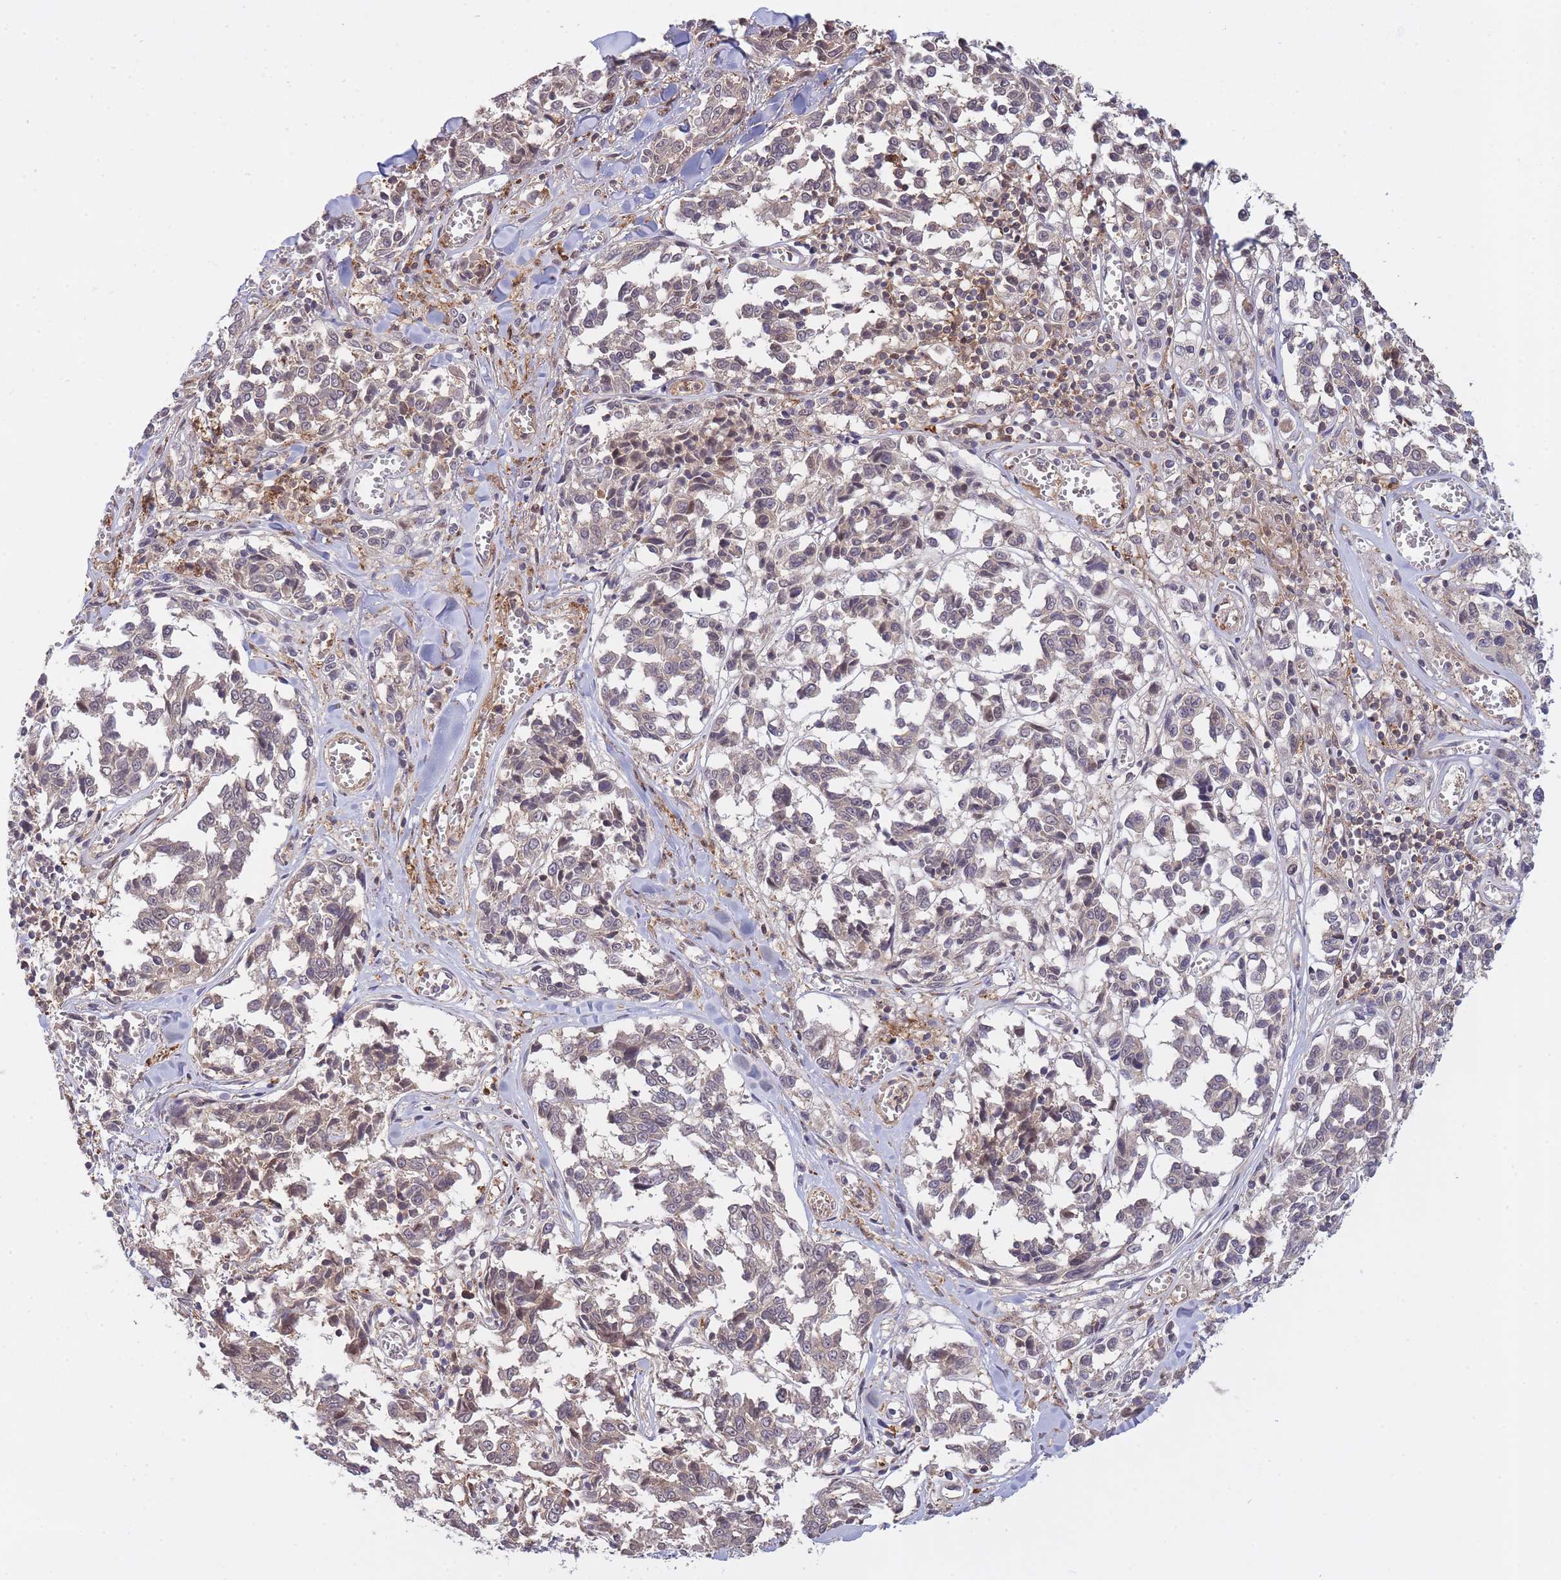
{"staining": {"intensity": "weak", "quantity": "<25%", "location": "cytoplasmic/membranous,nuclear"}, "tissue": "melanoma", "cell_type": "Tumor cells", "image_type": "cancer", "snomed": [{"axis": "morphology", "description": "Malignant melanoma, NOS"}, {"axis": "topography", "description": "Skin"}], "caption": "DAB immunohistochemical staining of human melanoma displays no significant staining in tumor cells. (DAB IHC, high magnification).", "gene": "ZNF304", "patient": {"sex": "female", "age": 64}}